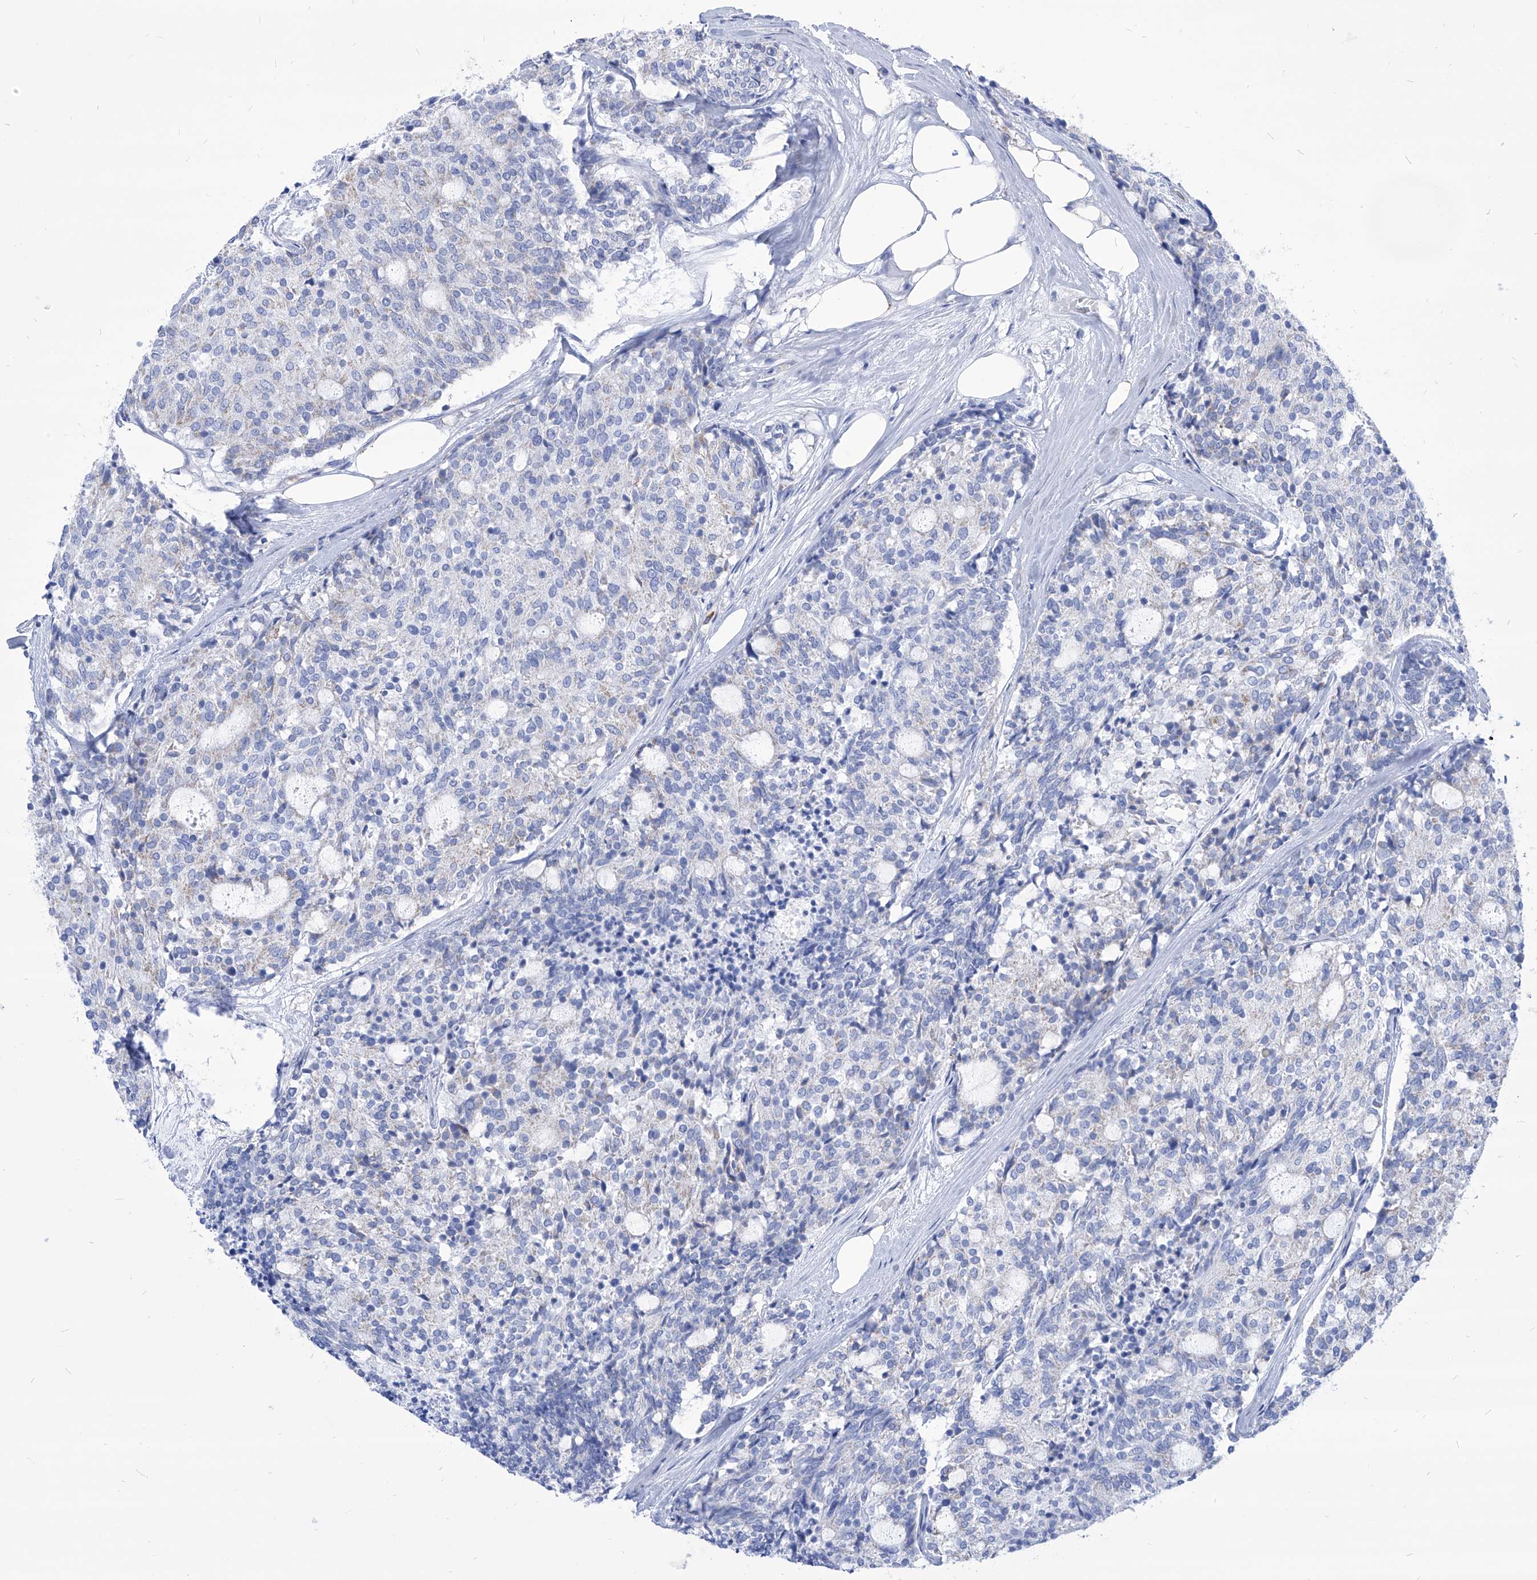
{"staining": {"intensity": "negative", "quantity": "none", "location": "none"}, "tissue": "carcinoid", "cell_type": "Tumor cells", "image_type": "cancer", "snomed": [{"axis": "morphology", "description": "Carcinoid, malignant, NOS"}, {"axis": "topography", "description": "Pancreas"}], "caption": "Tumor cells are negative for protein expression in human carcinoid (malignant).", "gene": "COQ3", "patient": {"sex": "female", "age": 54}}